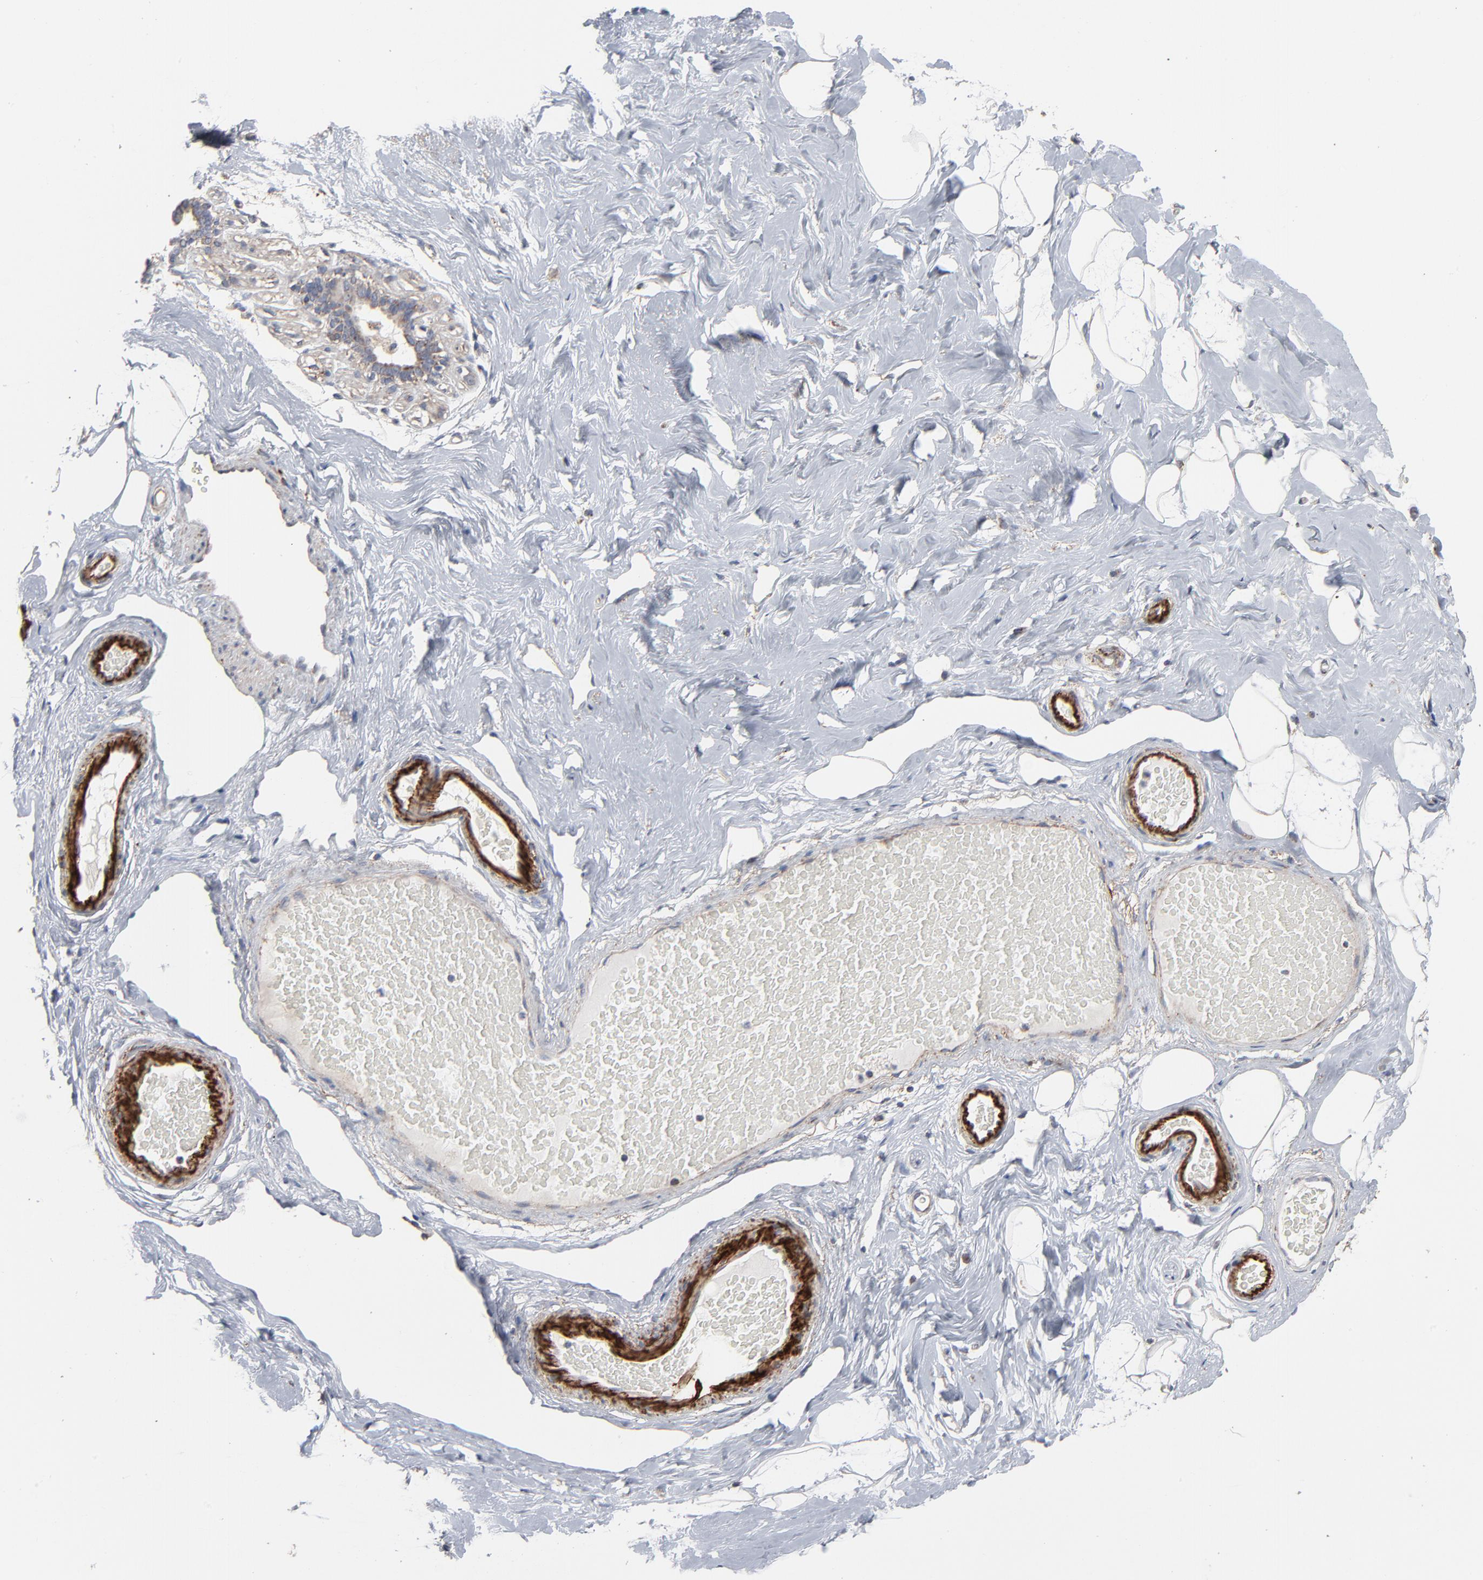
{"staining": {"intensity": "negative", "quantity": "none", "location": "none"}, "tissue": "breast", "cell_type": "Adipocytes", "image_type": "normal", "snomed": [{"axis": "morphology", "description": "Normal tissue, NOS"}, {"axis": "topography", "description": "Breast"}, {"axis": "topography", "description": "Soft tissue"}], "caption": "A high-resolution micrograph shows immunohistochemistry staining of unremarkable breast, which reveals no significant expression in adipocytes.", "gene": "UQCRC1", "patient": {"sex": "female", "age": 75}}